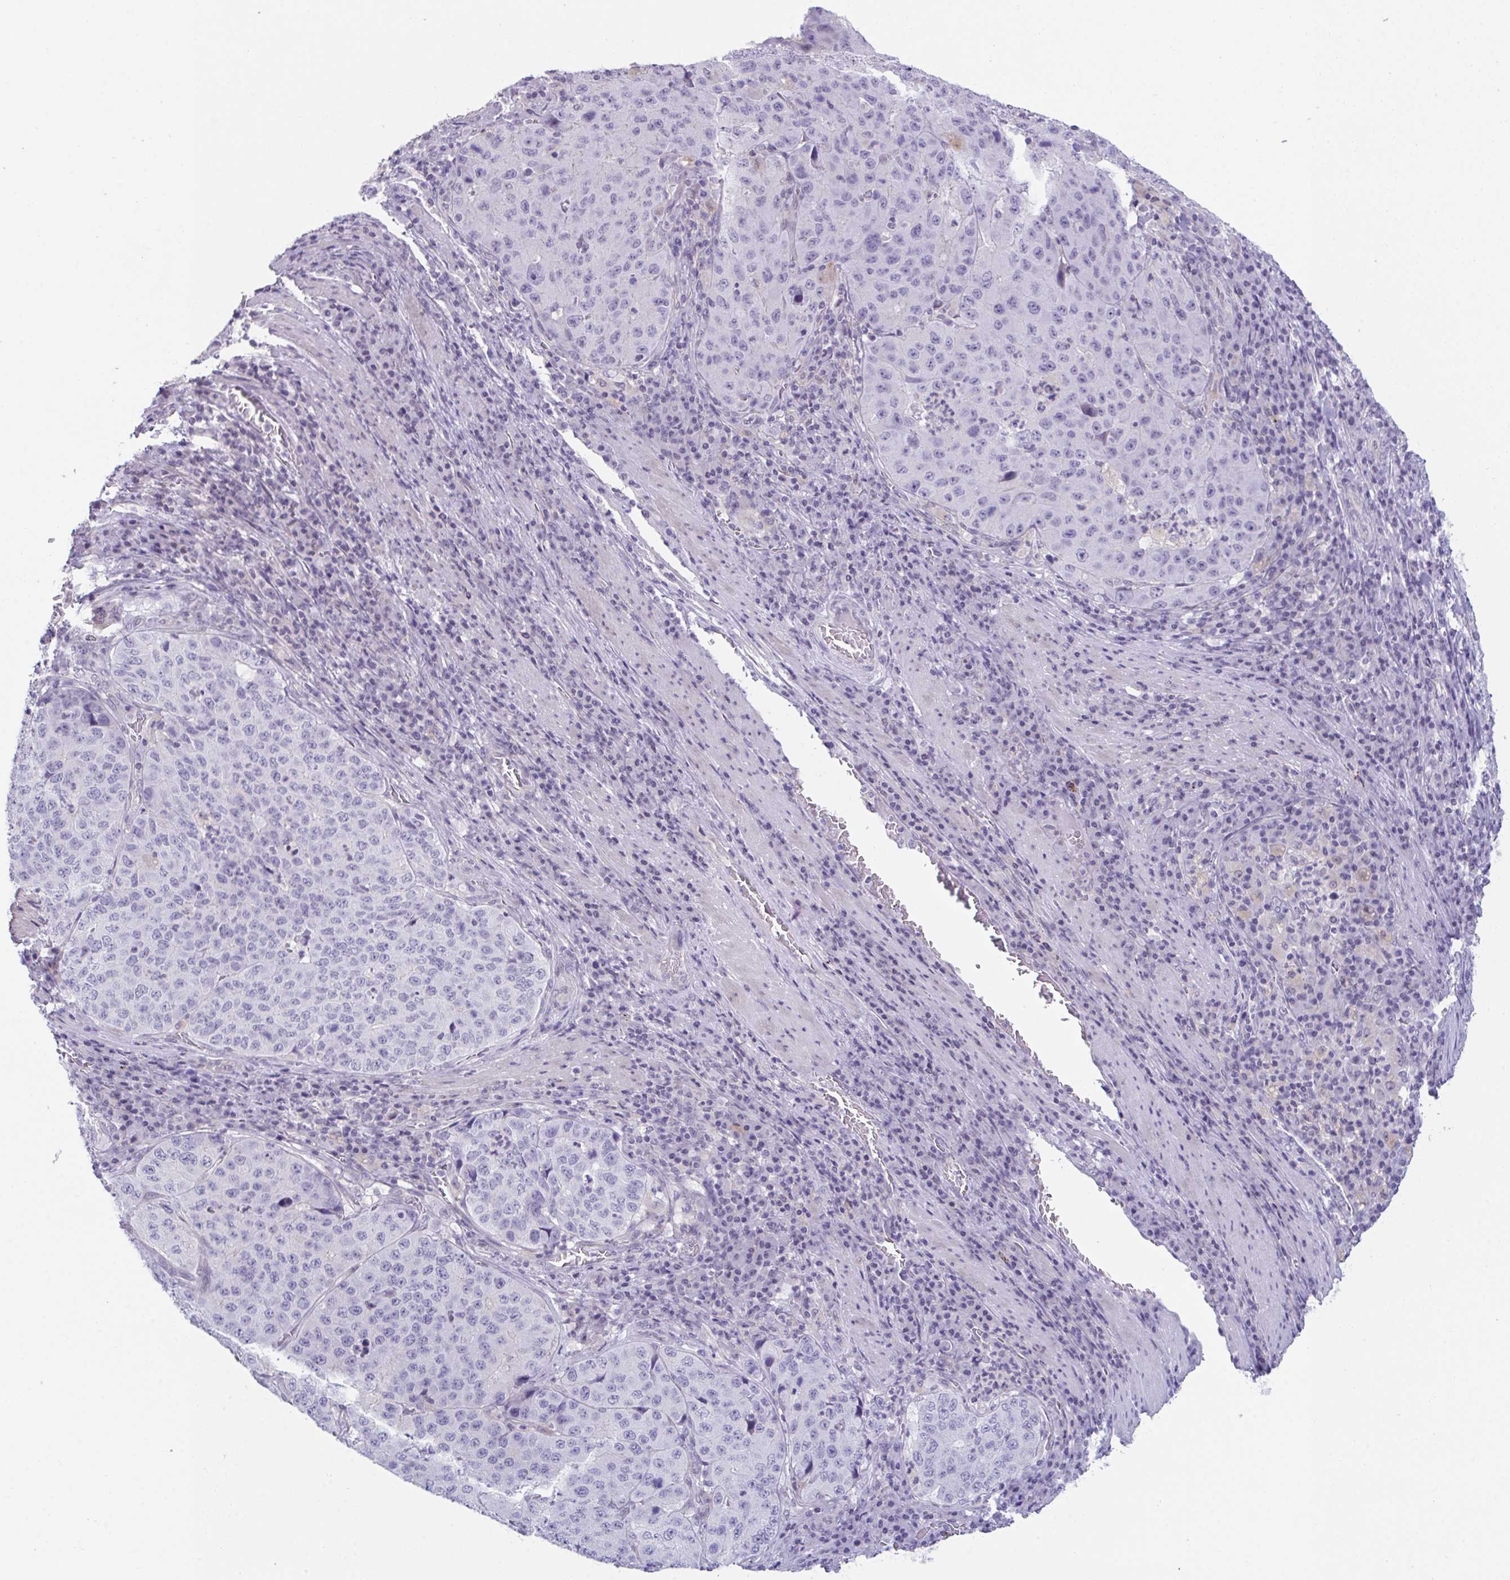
{"staining": {"intensity": "negative", "quantity": "none", "location": "none"}, "tissue": "stomach cancer", "cell_type": "Tumor cells", "image_type": "cancer", "snomed": [{"axis": "morphology", "description": "Adenocarcinoma, NOS"}, {"axis": "topography", "description": "Stomach"}], "caption": "Immunohistochemistry (IHC) histopathology image of neoplastic tissue: adenocarcinoma (stomach) stained with DAB exhibits no significant protein positivity in tumor cells.", "gene": "ATP6V0D2", "patient": {"sex": "male", "age": 71}}